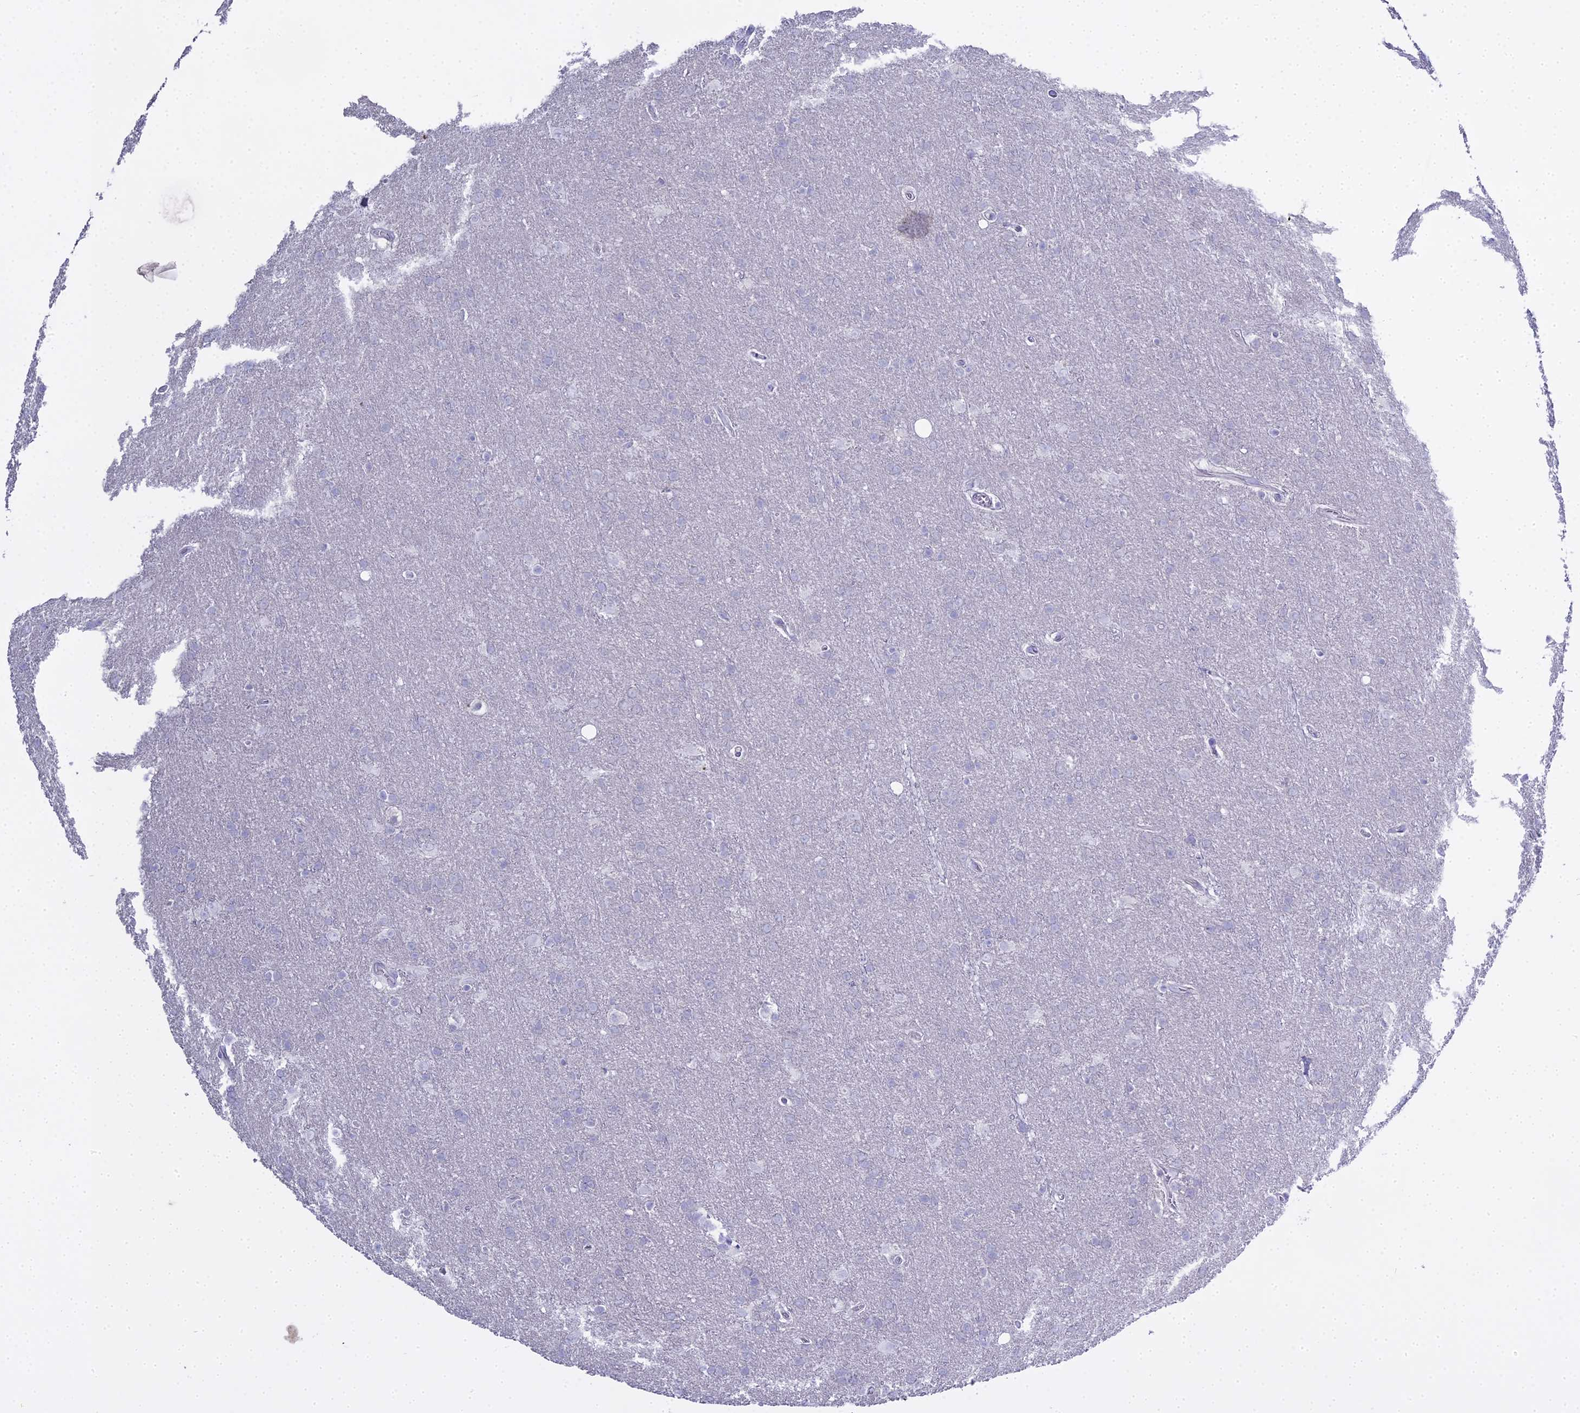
{"staining": {"intensity": "negative", "quantity": "none", "location": "none"}, "tissue": "glioma", "cell_type": "Tumor cells", "image_type": "cancer", "snomed": [{"axis": "morphology", "description": "Glioma, malignant, Low grade"}, {"axis": "topography", "description": "Brain"}], "caption": "There is no significant positivity in tumor cells of malignant low-grade glioma.", "gene": "S100A7", "patient": {"sex": "female", "age": 32}}